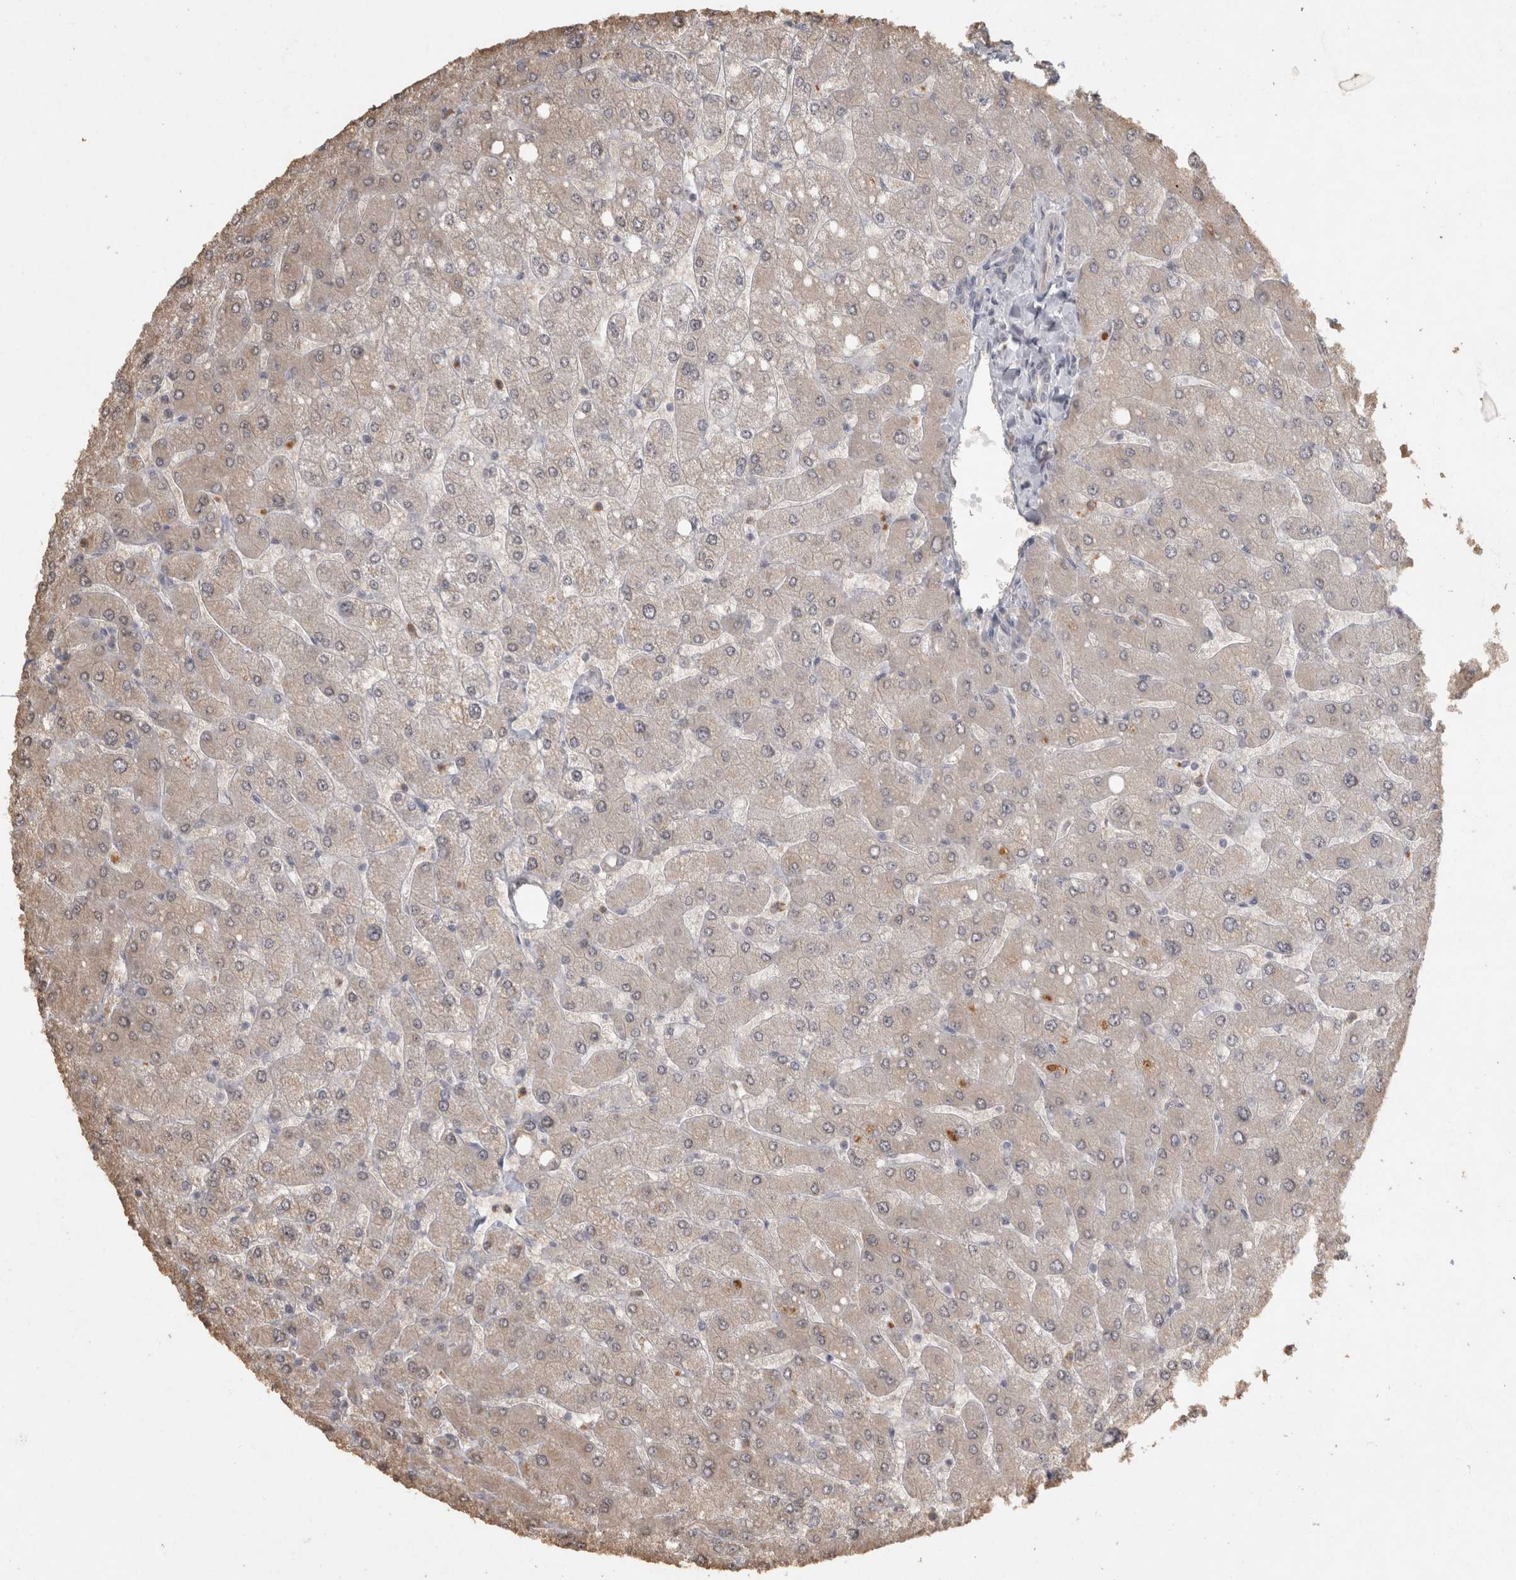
{"staining": {"intensity": "negative", "quantity": "none", "location": "none"}, "tissue": "liver", "cell_type": "Cholangiocytes", "image_type": "normal", "snomed": [{"axis": "morphology", "description": "Normal tissue, NOS"}, {"axis": "topography", "description": "Liver"}], "caption": "Histopathology image shows no significant protein expression in cholangiocytes of unremarkable liver. (DAB (3,3'-diaminobenzidine) IHC with hematoxylin counter stain).", "gene": "REPS2", "patient": {"sex": "male", "age": 55}}